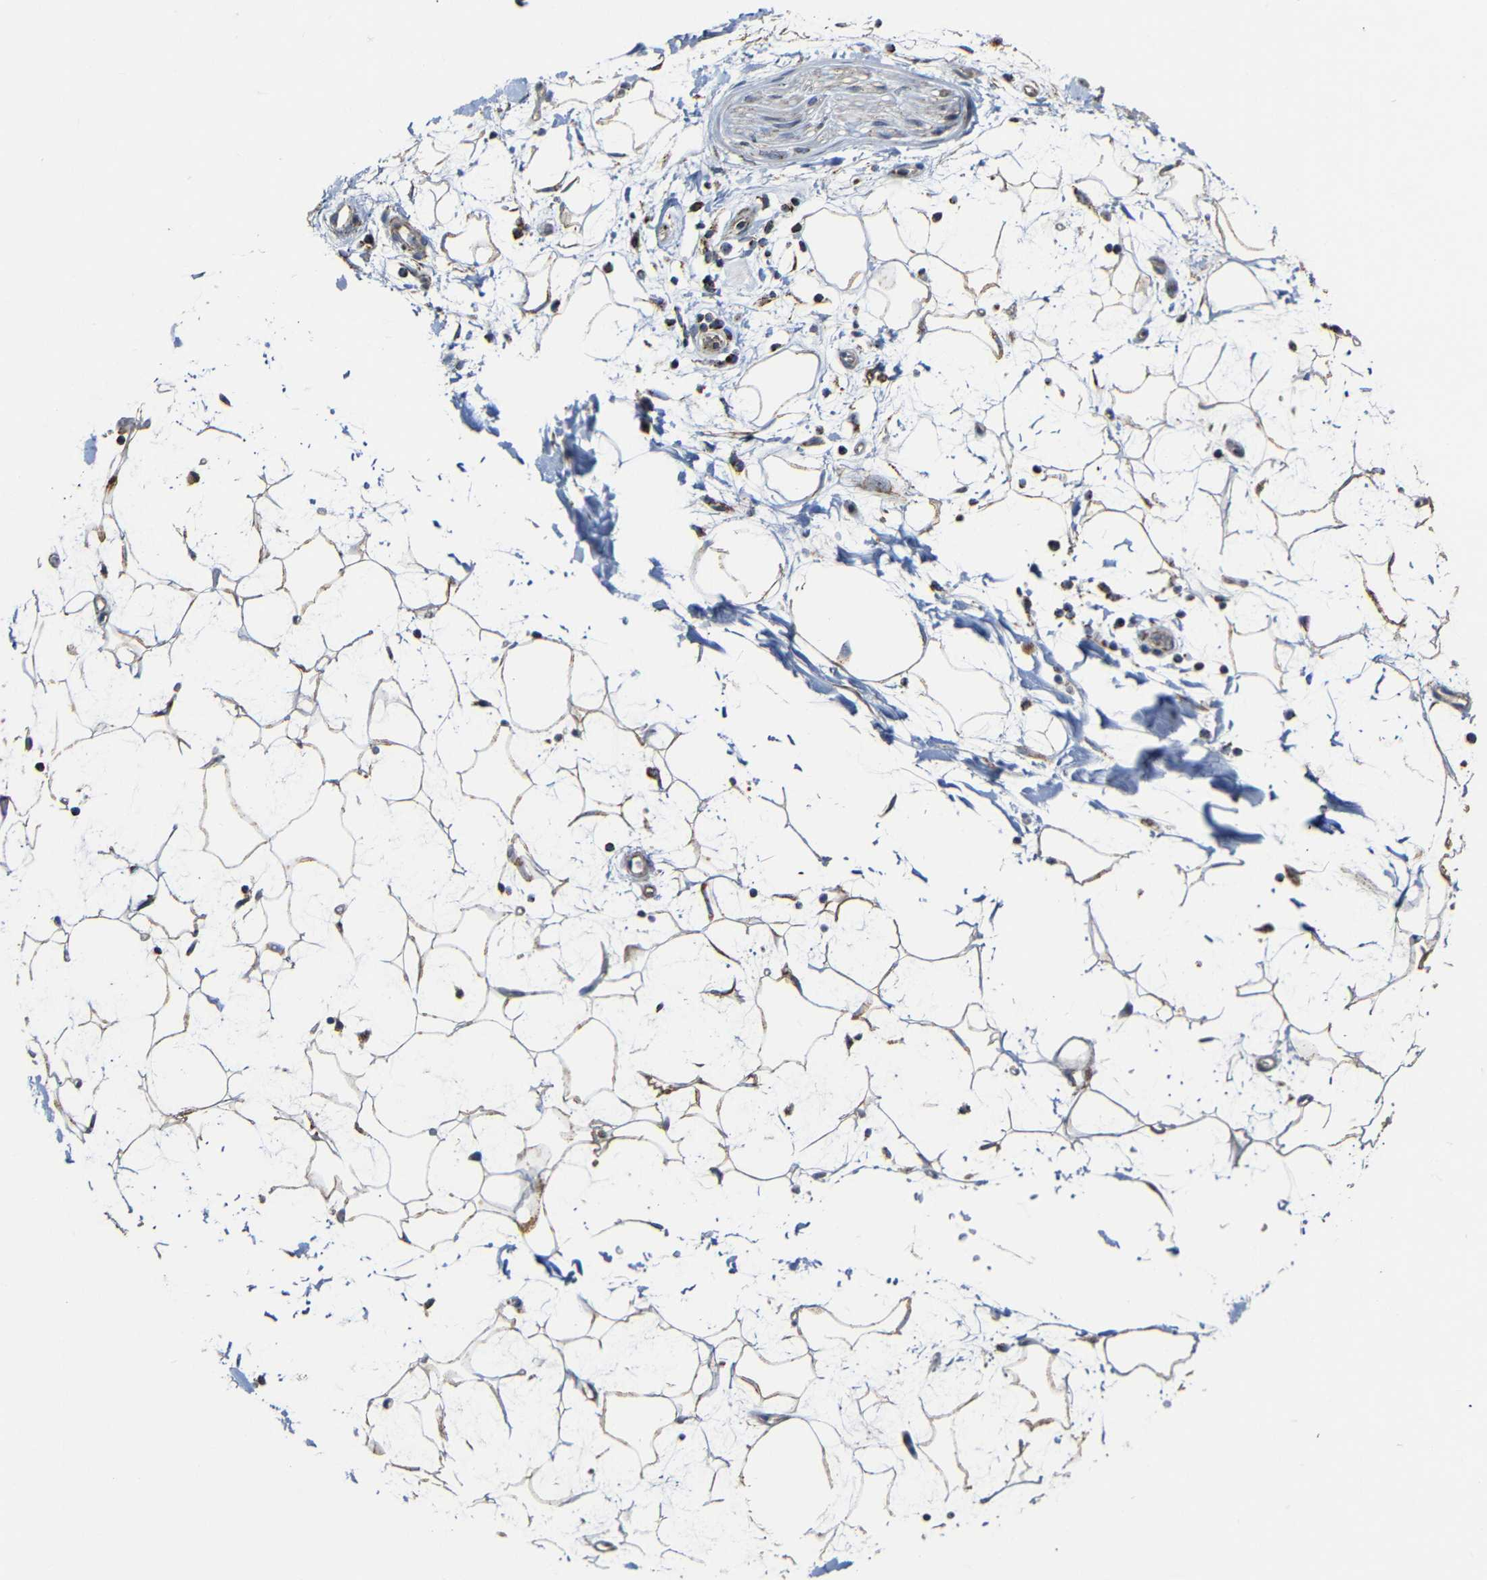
{"staining": {"intensity": "moderate", "quantity": "25%-75%", "location": "cytoplasmic/membranous"}, "tissue": "adipose tissue", "cell_type": "Adipocytes", "image_type": "normal", "snomed": [{"axis": "morphology", "description": "Normal tissue, NOS"}, {"axis": "topography", "description": "Soft tissue"}], "caption": "The histopathology image displays immunohistochemical staining of normal adipose tissue. There is moderate cytoplasmic/membranous positivity is identified in about 25%-75% of adipocytes.", "gene": "NR3C2", "patient": {"sex": "male", "age": 72}}